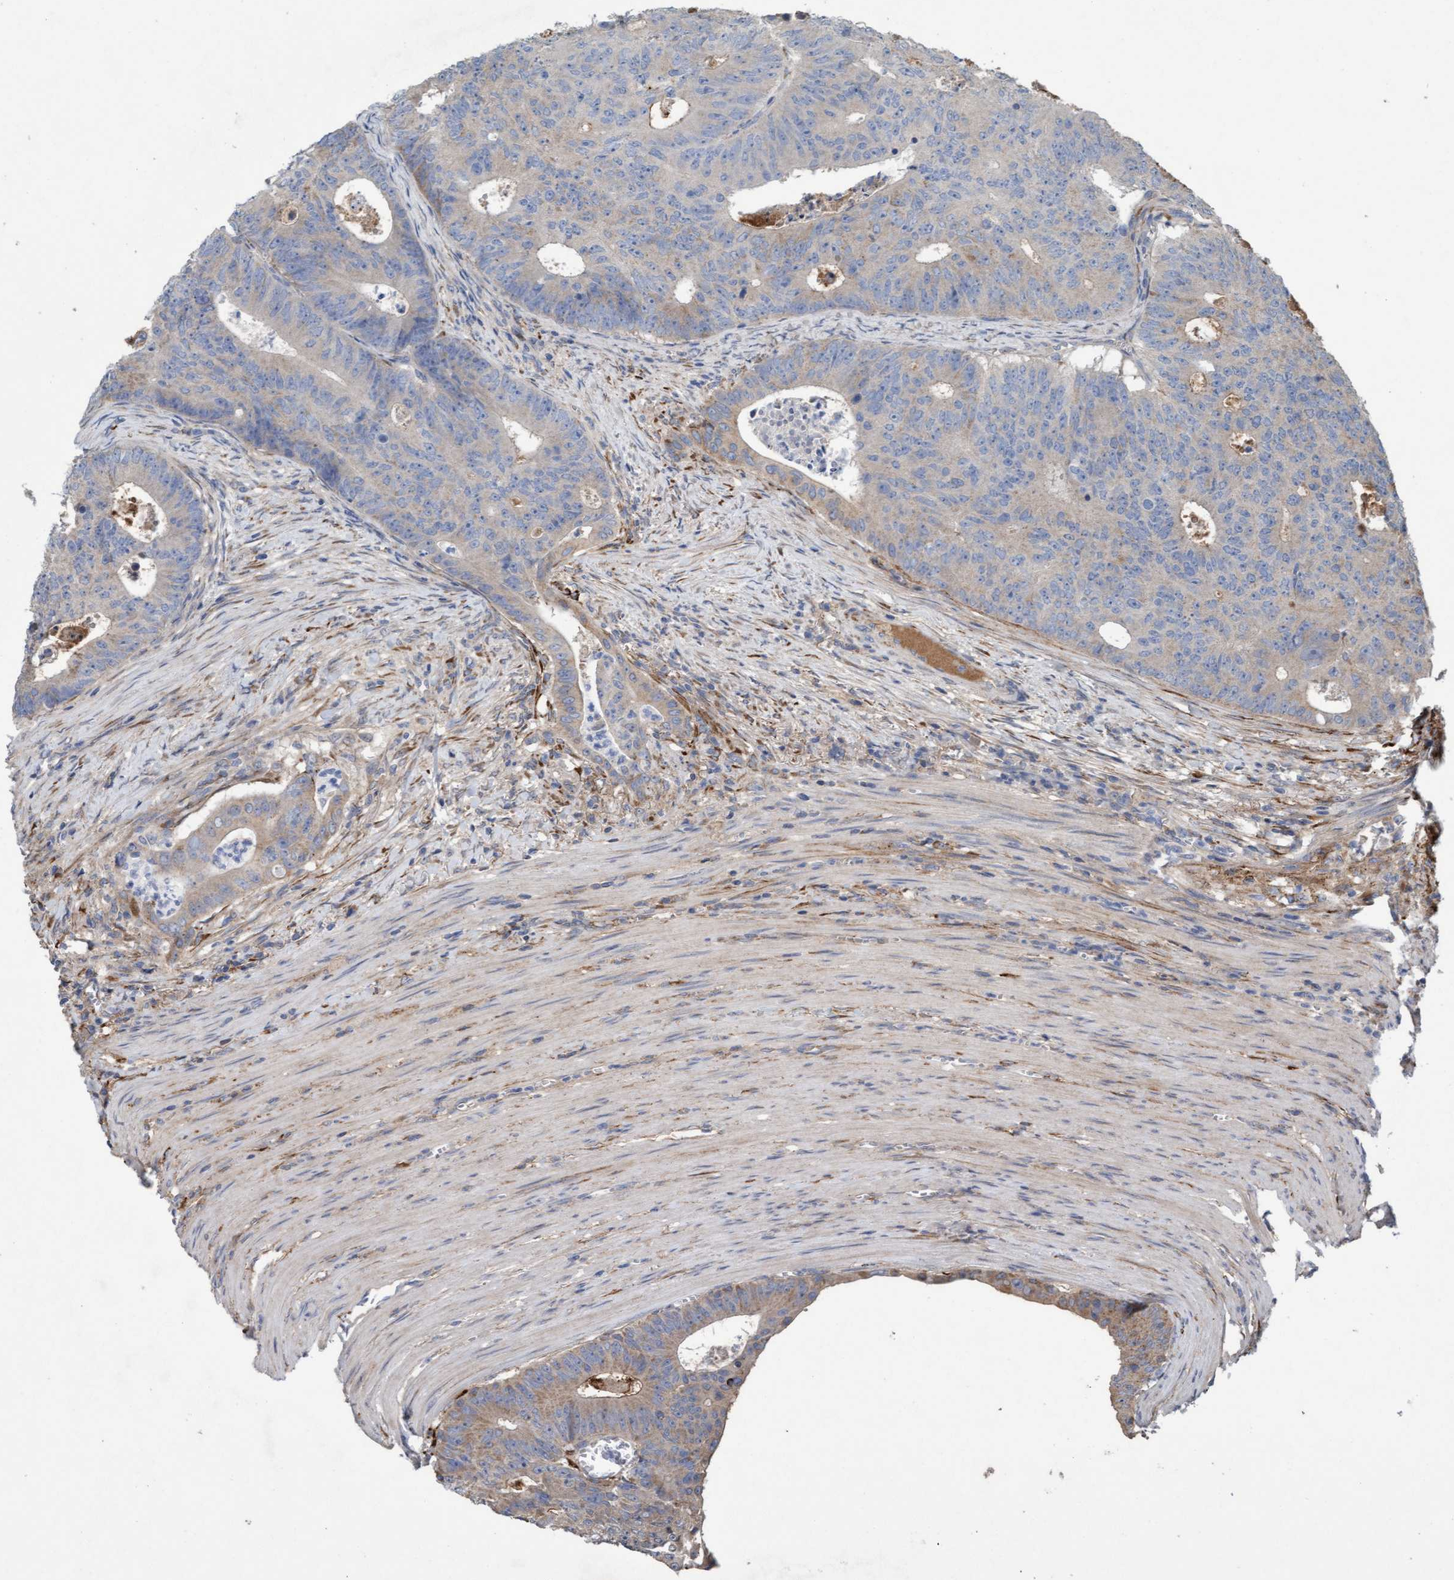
{"staining": {"intensity": "weak", "quantity": "25%-75%", "location": "cytoplasmic/membranous"}, "tissue": "colorectal cancer", "cell_type": "Tumor cells", "image_type": "cancer", "snomed": [{"axis": "morphology", "description": "Adenocarcinoma, NOS"}, {"axis": "topography", "description": "Colon"}], "caption": "The immunohistochemical stain labels weak cytoplasmic/membranous staining in tumor cells of colorectal adenocarcinoma tissue. (Stains: DAB in brown, nuclei in blue, Microscopy: brightfield microscopy at high magnification).", "gene": "DDHD2", "patient": {"sex": "male", "age": 87}}